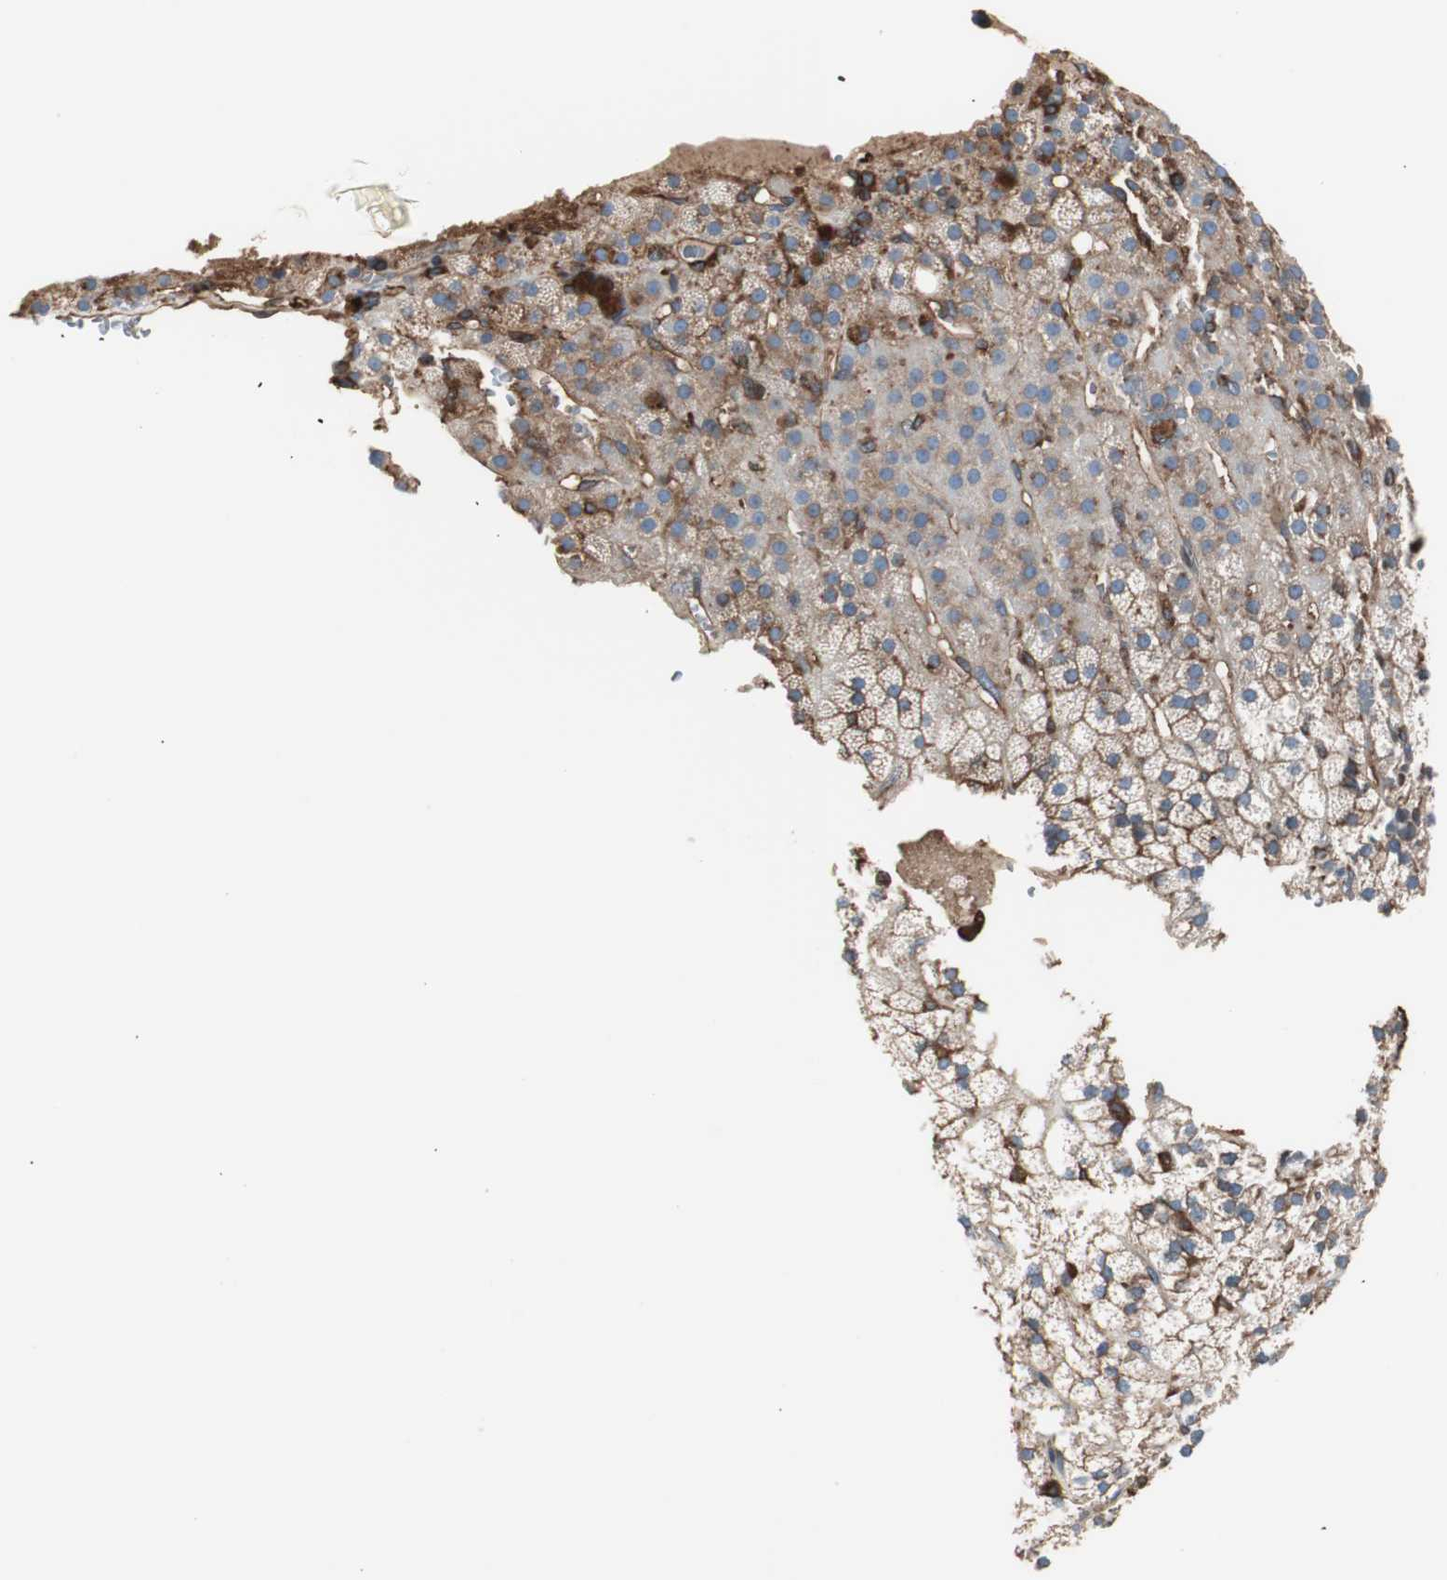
{"staining": {"intensity": "moderate", "quantity": ">75%", "location": "cytoplasmic/membranous"}, "tissue": "adrenal gland", "cell_type": "Glandular cells", "image_type": "normal", "snomed": [{"axis": "morphology", "description": "Normal tissue, NOS"}, {"axis": "topography", "description": "Adrenal gland"}], "caption": "Adrenal gland stained with DAB (3,3'-diaminobenzidine) immunohistochemistry exhibits medium levels of moderate cytoplasmic/membranous staining in approximately >75% of glandular cells. The protein of interest is shown in brown color, while the nuclei are stained blue.", "gene": "B2M", "patient": {"sex": "male", "age": 35}}